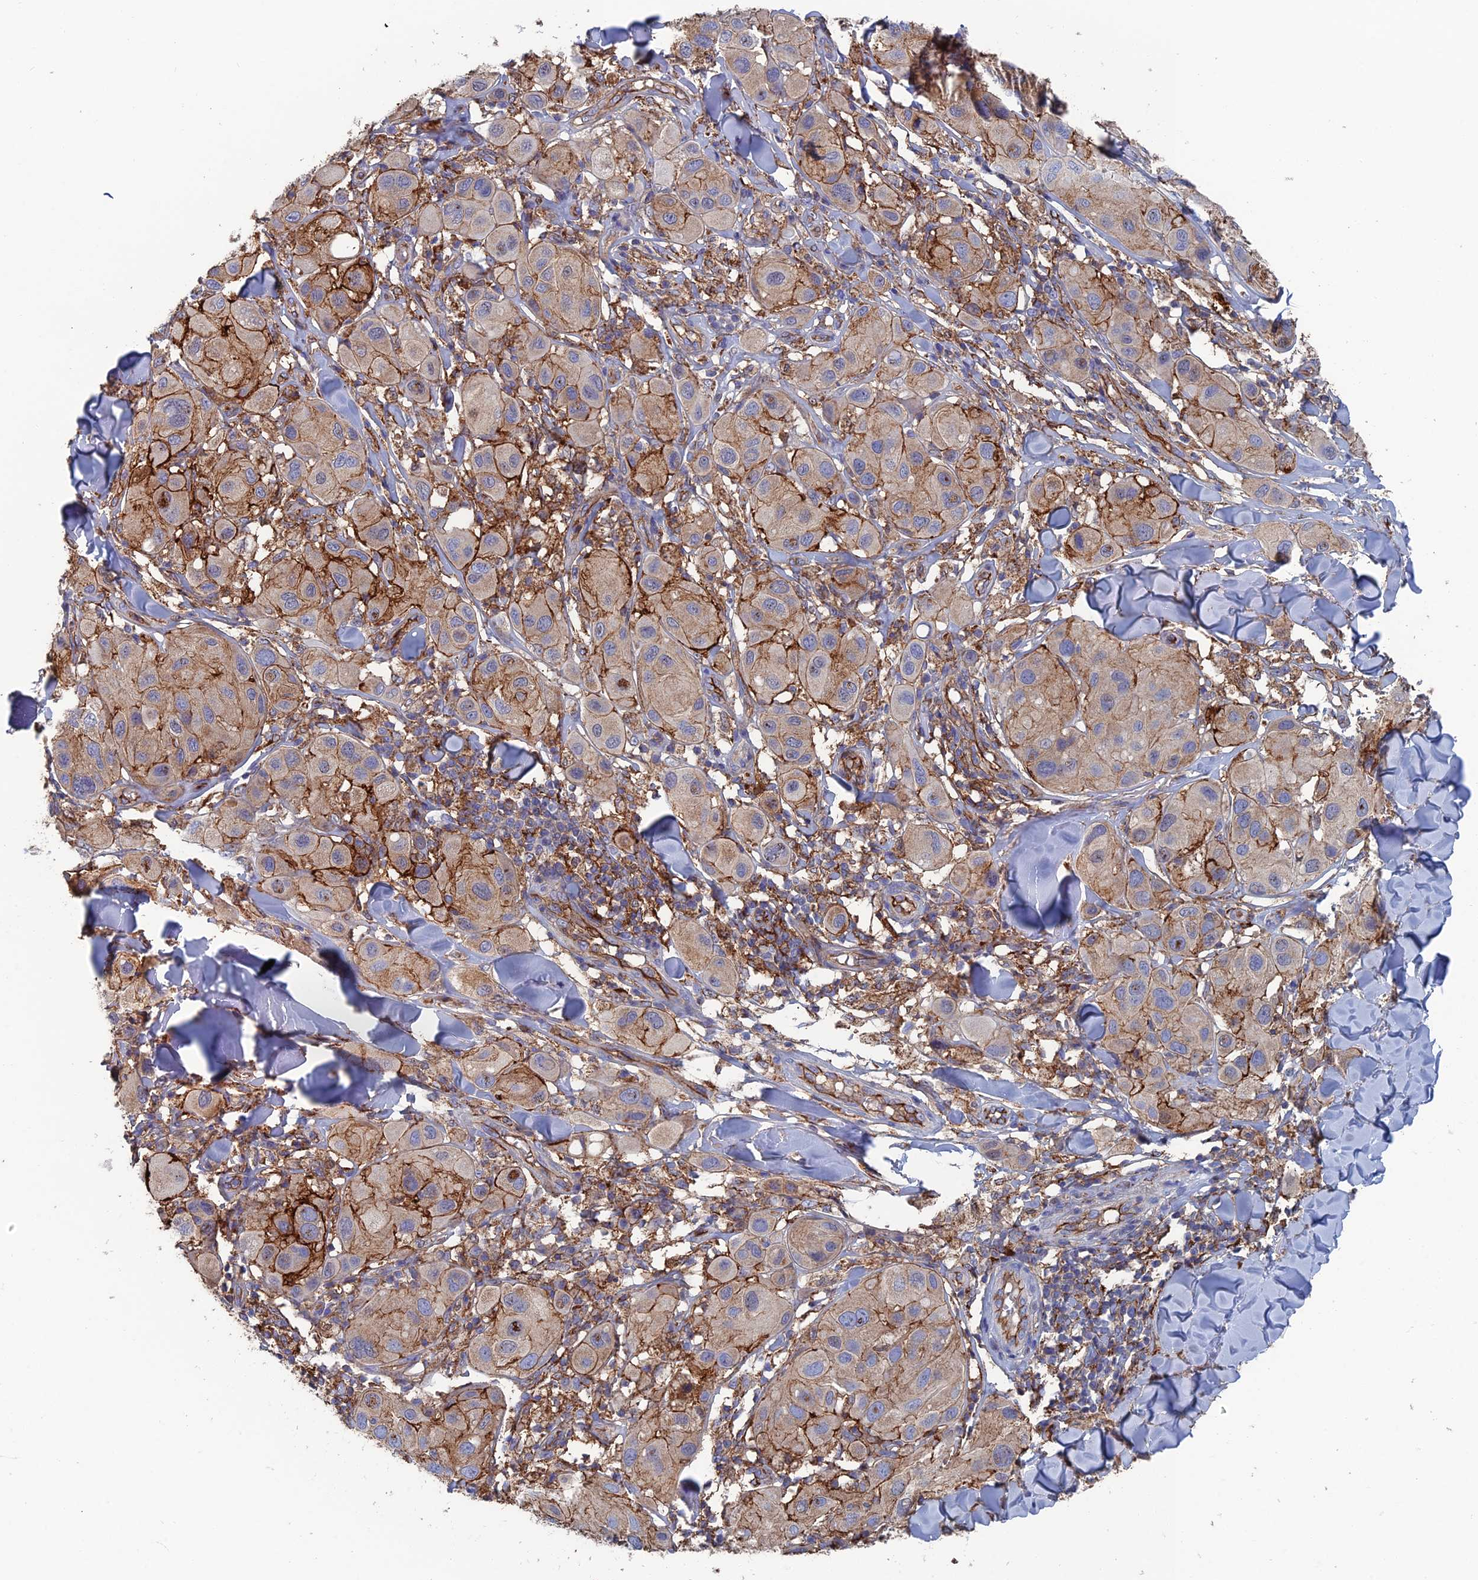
{"staining": {"intensity": "moderate", "quantity": "25%-75%", "location": "cytoplasmic/membranous,nuclear"}, "tissue": "melanoma", "cell_type": "Tumor cells", "image_type": "cancer", "snomed": [{"axis": "morphology", "description": "Malignant melanoma, Metastatic site"}, {"axis": "topography", "description": "Skin"}], "caption": "Protein staining of malignant melanoma (metastatic site) tissue displays moderate cytoplasmic/membranous and nuclear positivity in approximately 25%-75% of tumor cells. Nuclei are stained in blue.", "gene": "SNX11", "patient": {"sex": "male", "age": 41}}